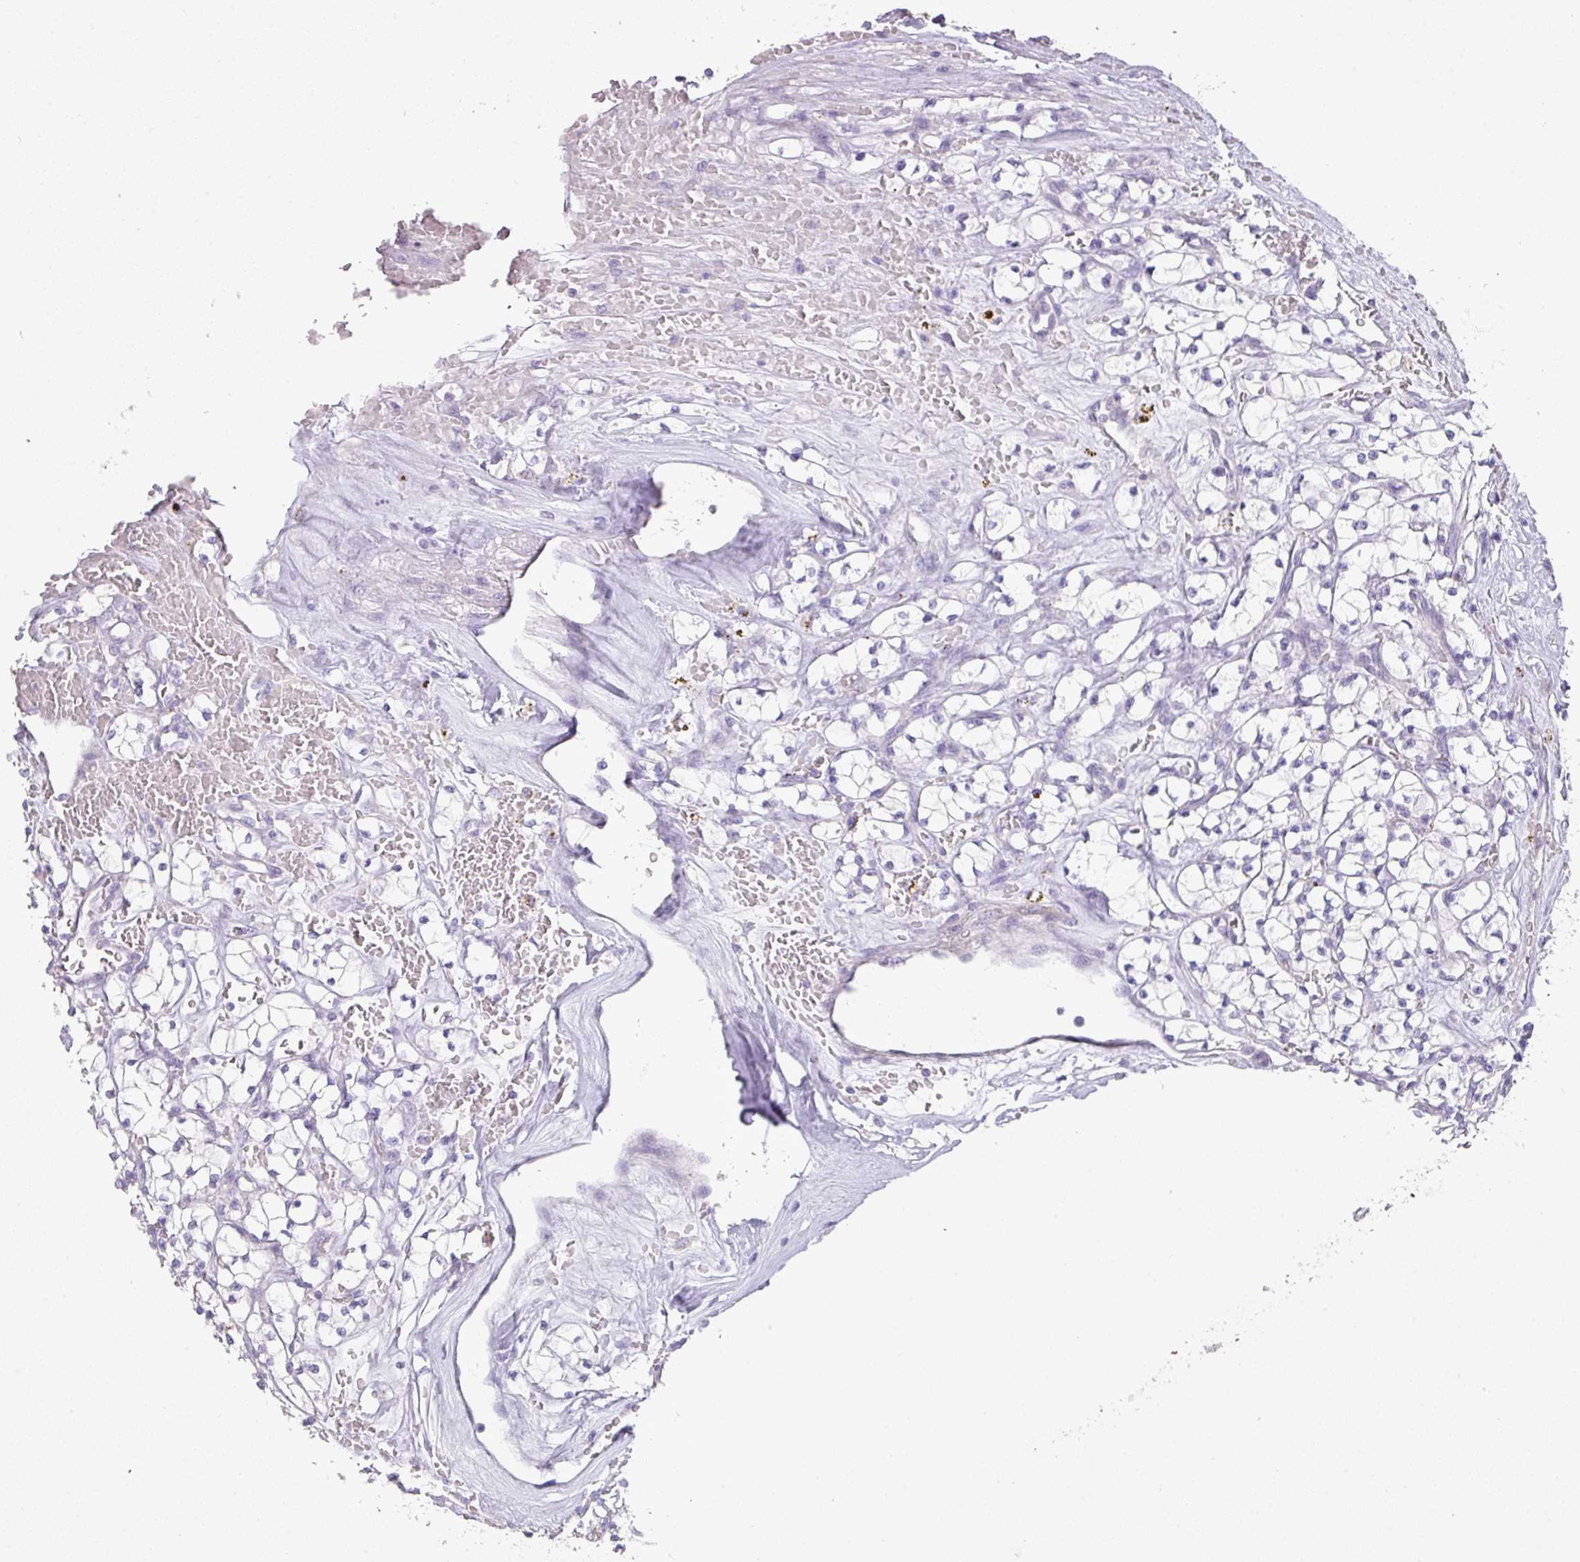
{"staining": {"intensity": "negative", "quantity": "none", "location": "none"}, "tissue": "renal cancer", "cell_type": "Tumor cells", "image_type": "cancer", "snomed": [{"axis": "morphology", "description": "Adenocarcinoma, NOS"}, {"axis": "topography", "description": "Kidney"}], "caption": "Tumor cells are negative for brown protein staining in renal cancer (adenocarcinoma).", "gene": "GLI4", "patient": {"sex": "female", "age": 64}}